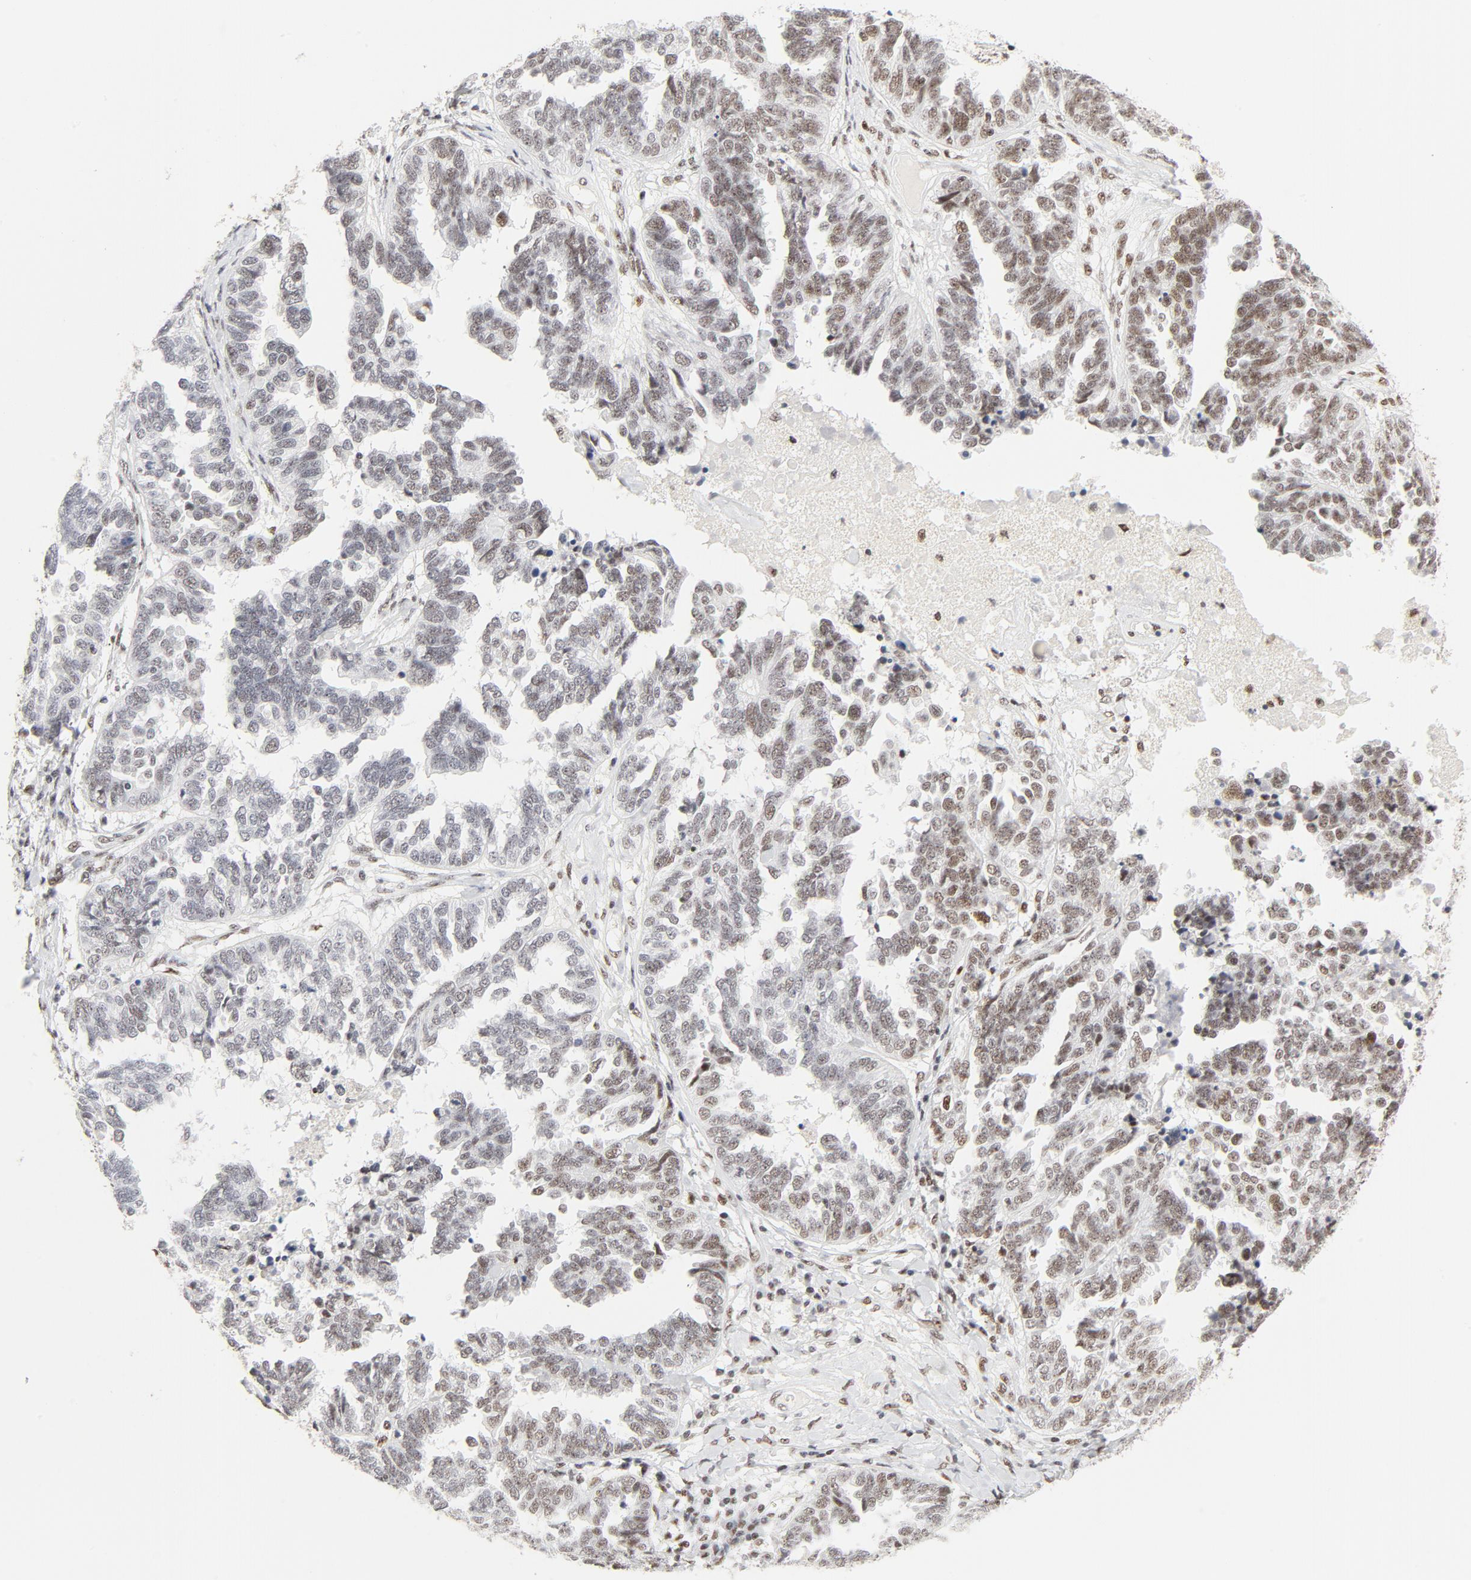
{"staining": {"intensity": "moderate", "quantity": "25%-75%", "location": "nuclear"}, "tissue": "ovarian cancer", "cell_type": "Tumor cells", "image_type": "cancer", "snomed": [{"axis": "morphology", "description": "Cystadenocarcinoma, serous, NOS"}, {"axis": "topography", "description": "Ovary"}], "caption": "Immunohistochemistry (IHC) (DAB (3,3'-diaminobenzidine)) staining of human ovarian cancer (serous cystadenocarcinoma) exhibits moderate nuclear protein expression in approximately 25%-75% of tumor cells.", "gene": "GTF2H1", "patient": {"sex": "female", "age": 82}}